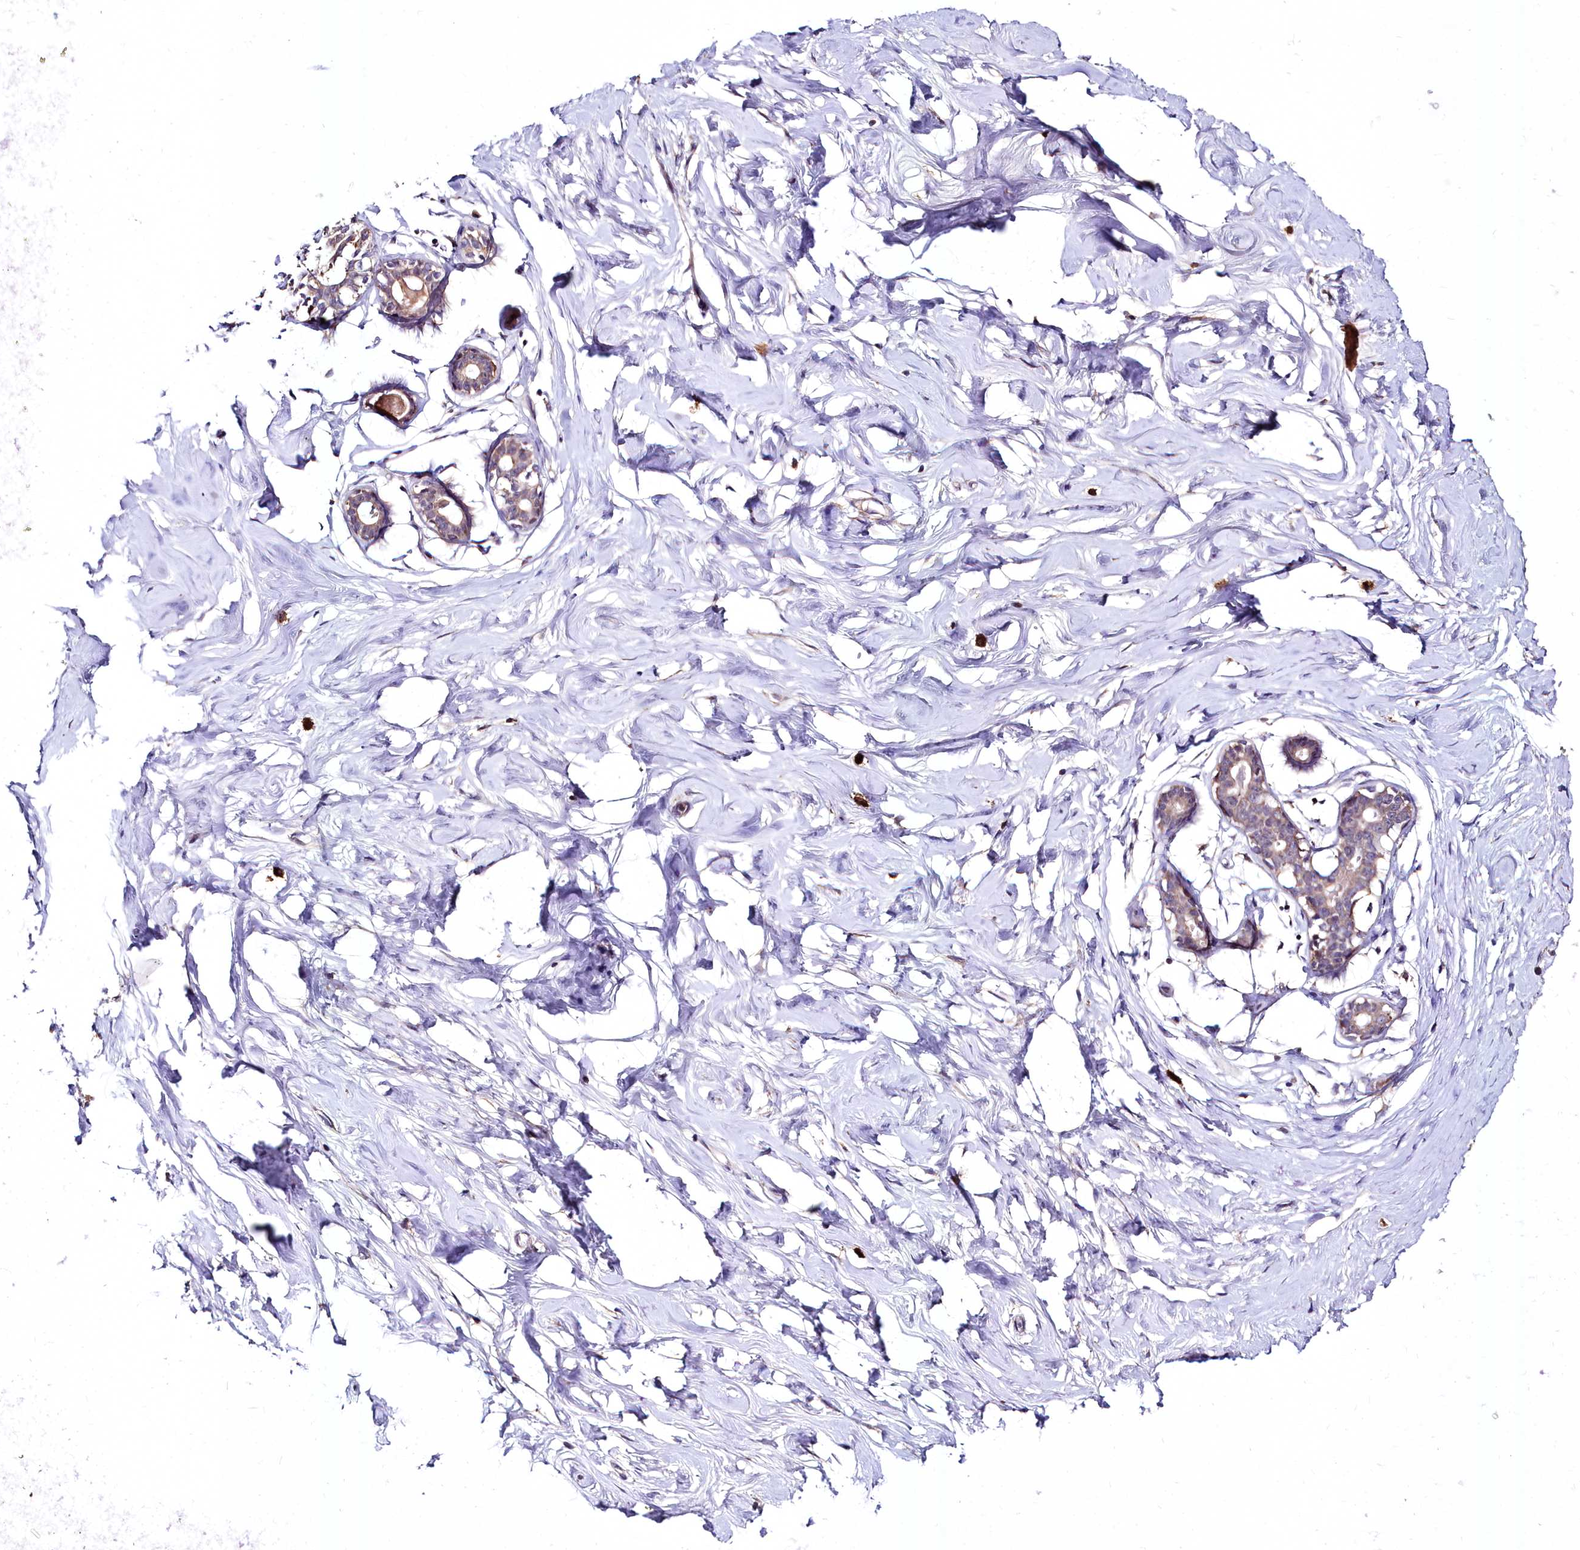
{"staining": {"intensity": "negative", "quantity": "none", "location": "none"}, "tissue": "breast", "cell_type": "Adipocytes", "image_type": "normal", "snomed": [{"axis": "morphology", "description": "Normal tissue, NOS"}, {"axis": "morphology", "description": "Adenoma, NOS"}, {"axis": "topography", "description": "Breast"}], "caption": "DAB immunohistochemical staining of benign breast reveals no significant staining in adipocytes.", "gene": "AMBRA1", "patient": {"sex": "female", "age": 23}}